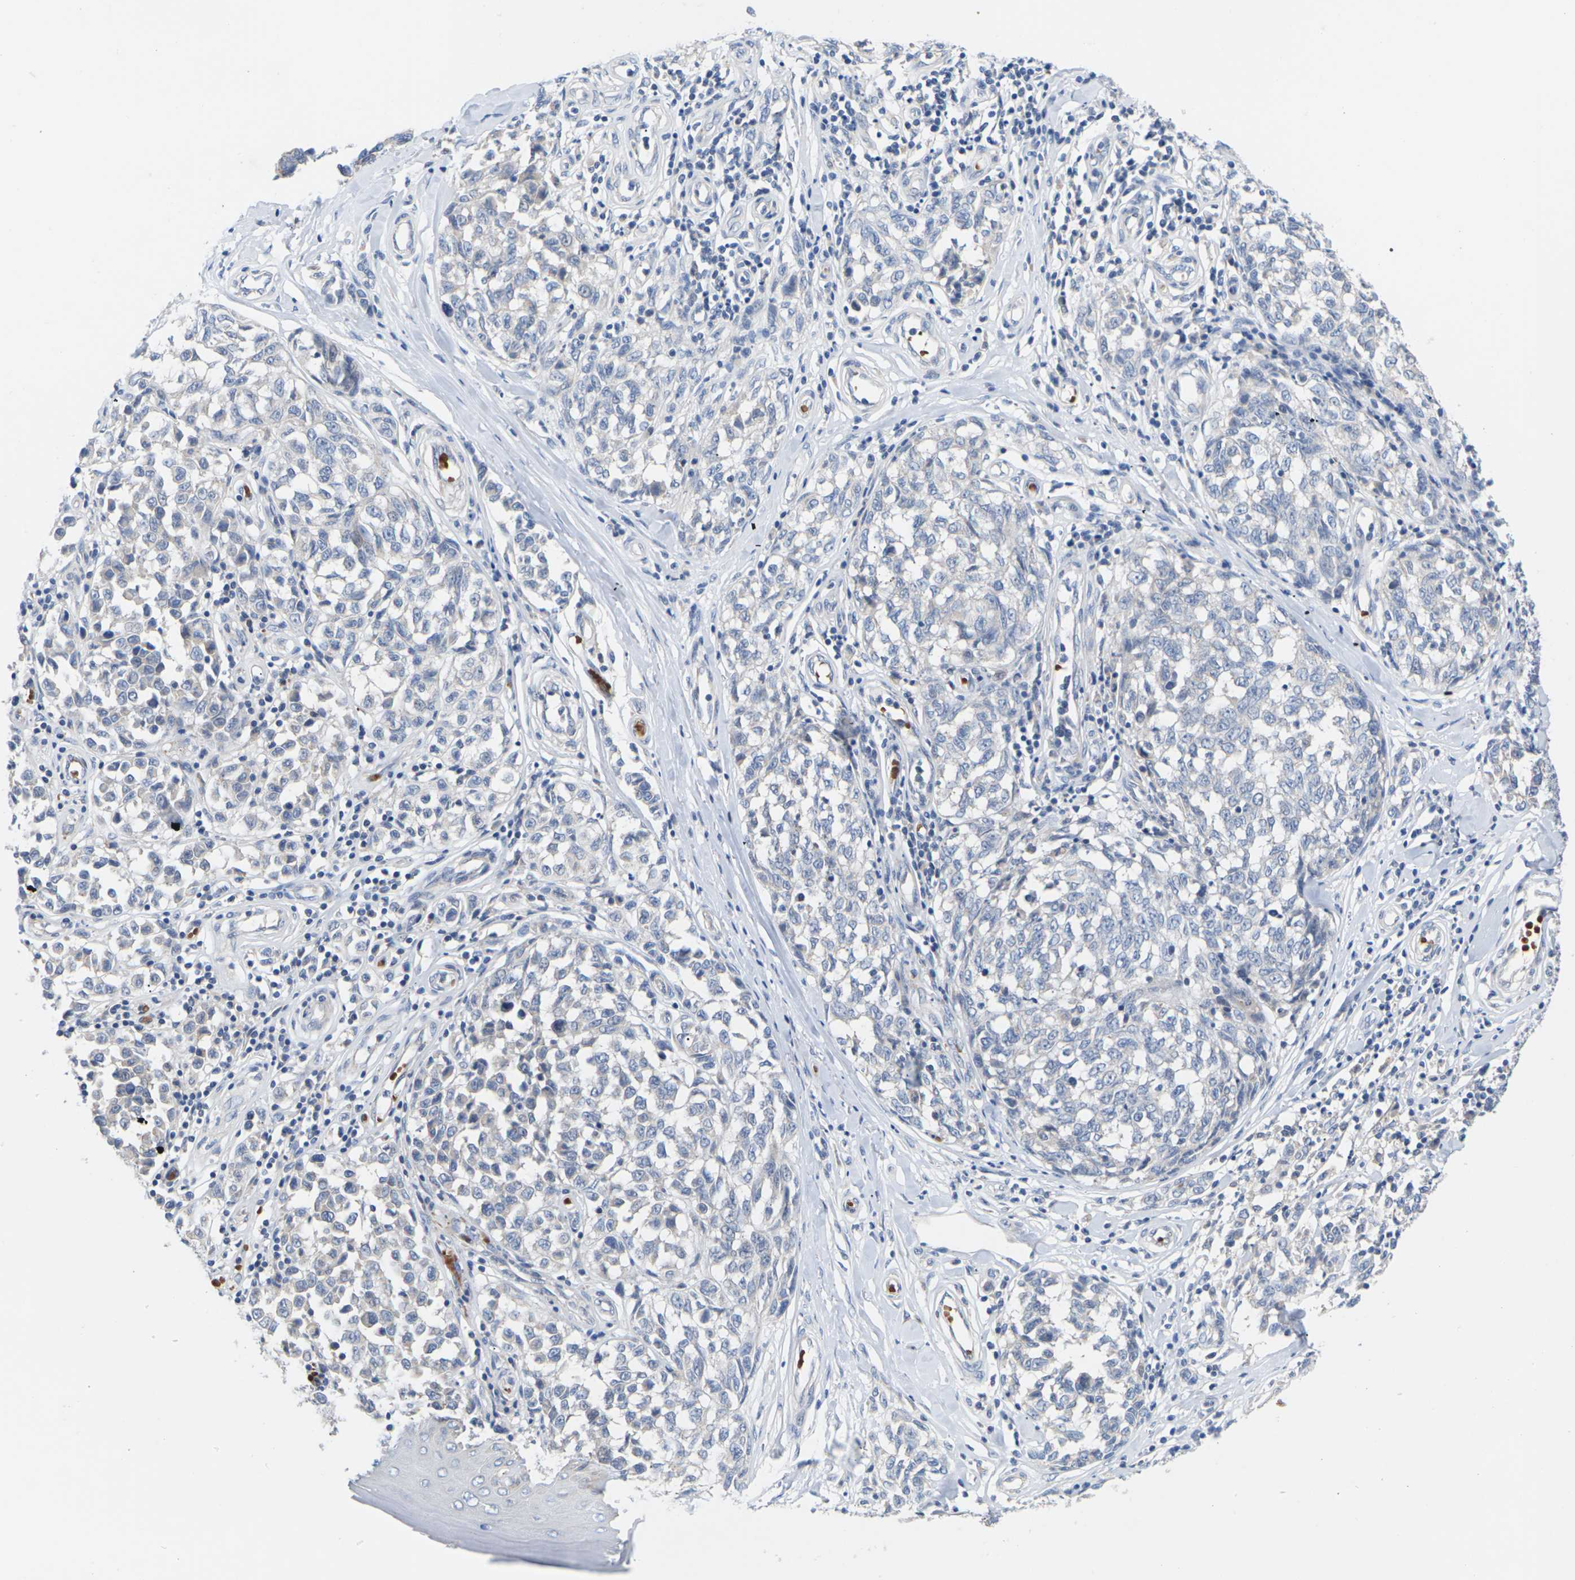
{"staining": {"intensity": "negative", "quantity": "none", "location": "none"}, "tissue": "melanoma", "cell_type": "Tumor cells", "image_type": "cancer", "snomed": [{"axis": "morphology", "description": "Malignant melanoma, NOS"}, {"axis": "topography", "description": "Skin"}], "caption": "IHC histopathology image of neoplastic tissue: malignant melanoma stained with DAB (3,3'-diaminobenzidine) displays no significant protein staining in tumor cells.", "gene": "TMCO4", "patient": {"sex": "female", "age": 64}}